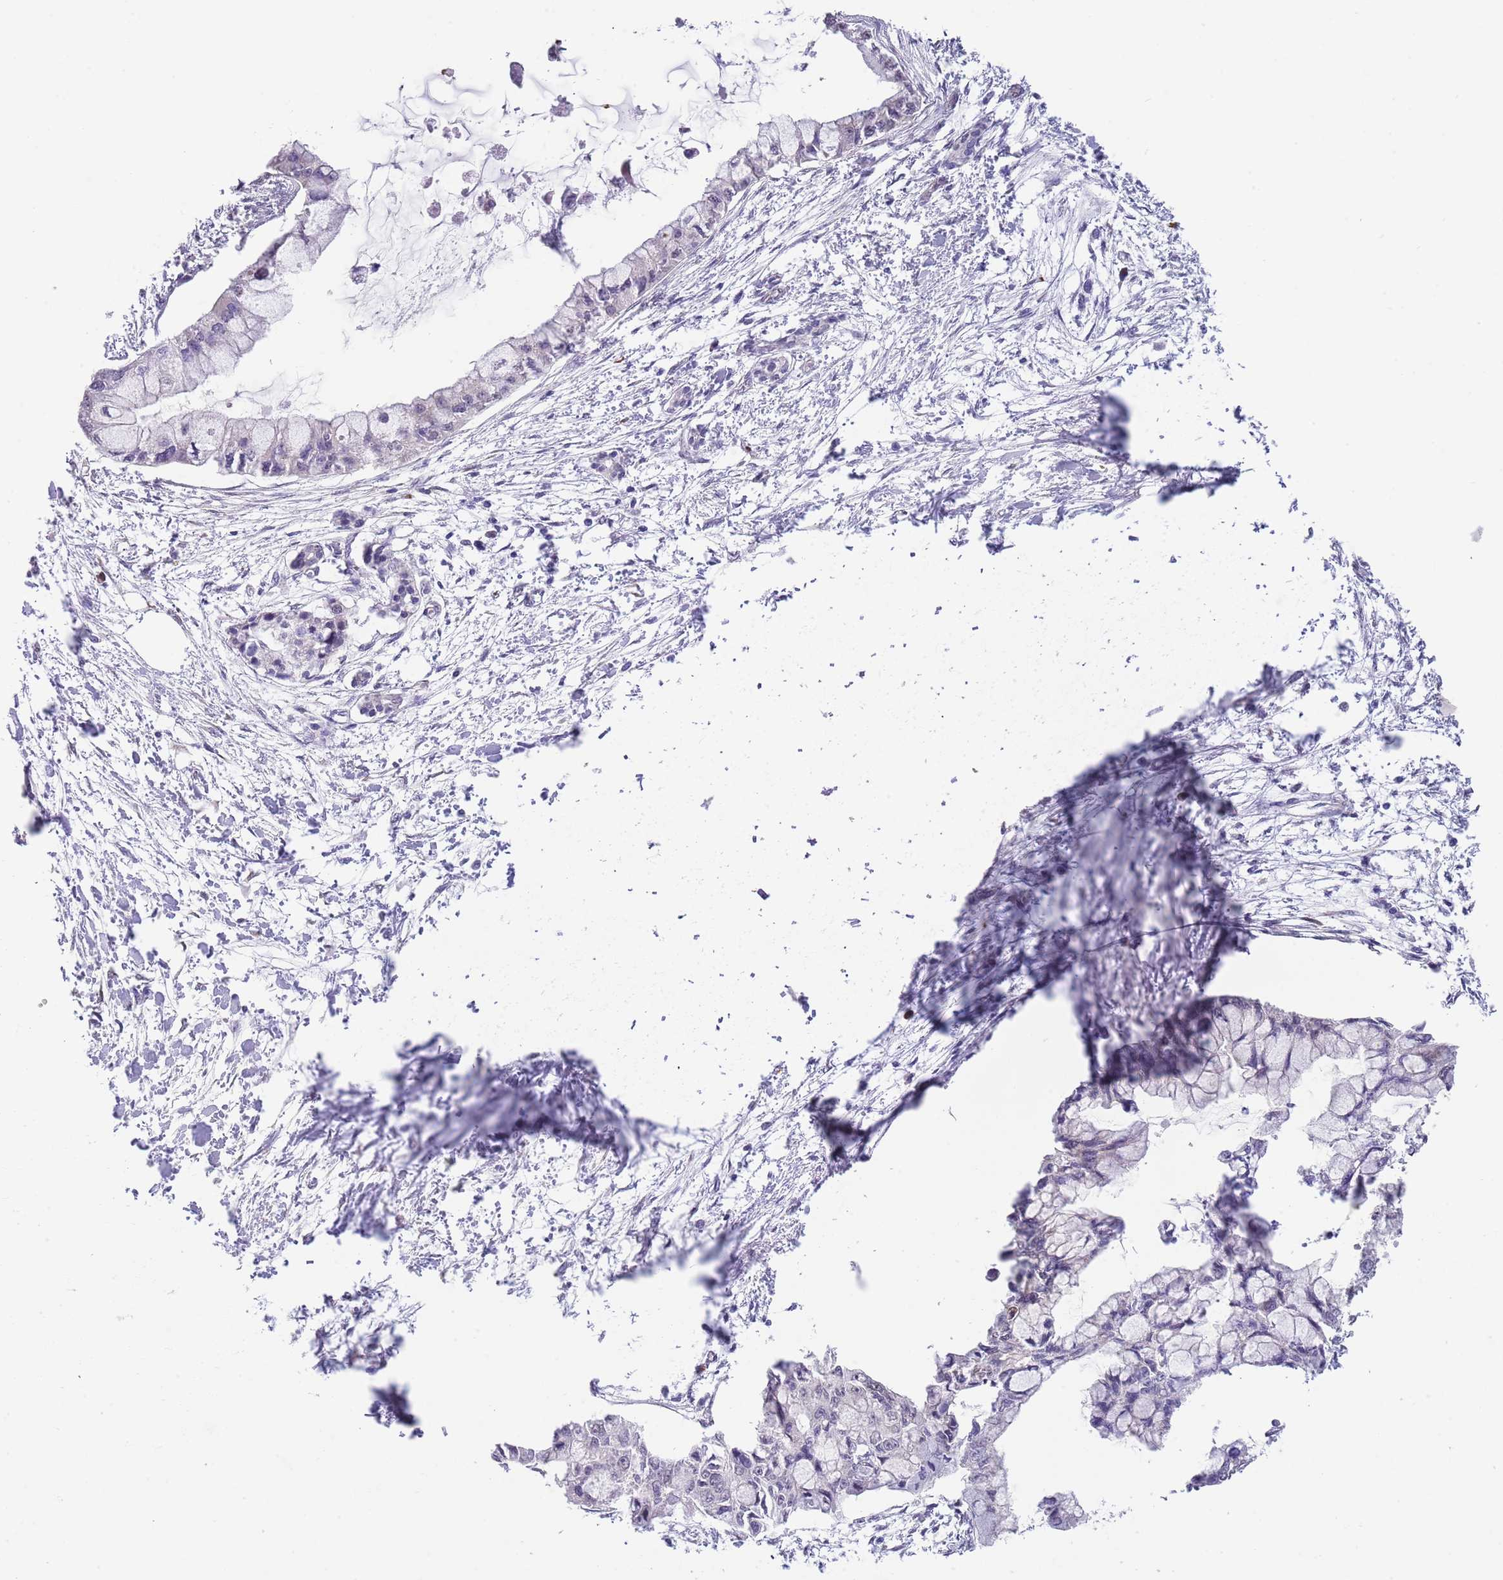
{"staining": {"intensity": "negative", "quantity": "none", "location": "none"}, "tissue": "pancreatic cancer", "cell_type": "Tumor cells", "image_type": "cancer", "snomed": [{"axis": "morphology", "description": "Adenocarcinoma, NOS"}, {"axis": "topography", "description": "Pancreas"}], "caption": "A high-resolution photomicrograph shows immunohistochemistry (IHC) staining of adenocarcinoma (pancreatic), which reveals no significant positivity in tumor cells.", "gene": "TNRC6C", "patient": {"sex": "male", "age": 48}}